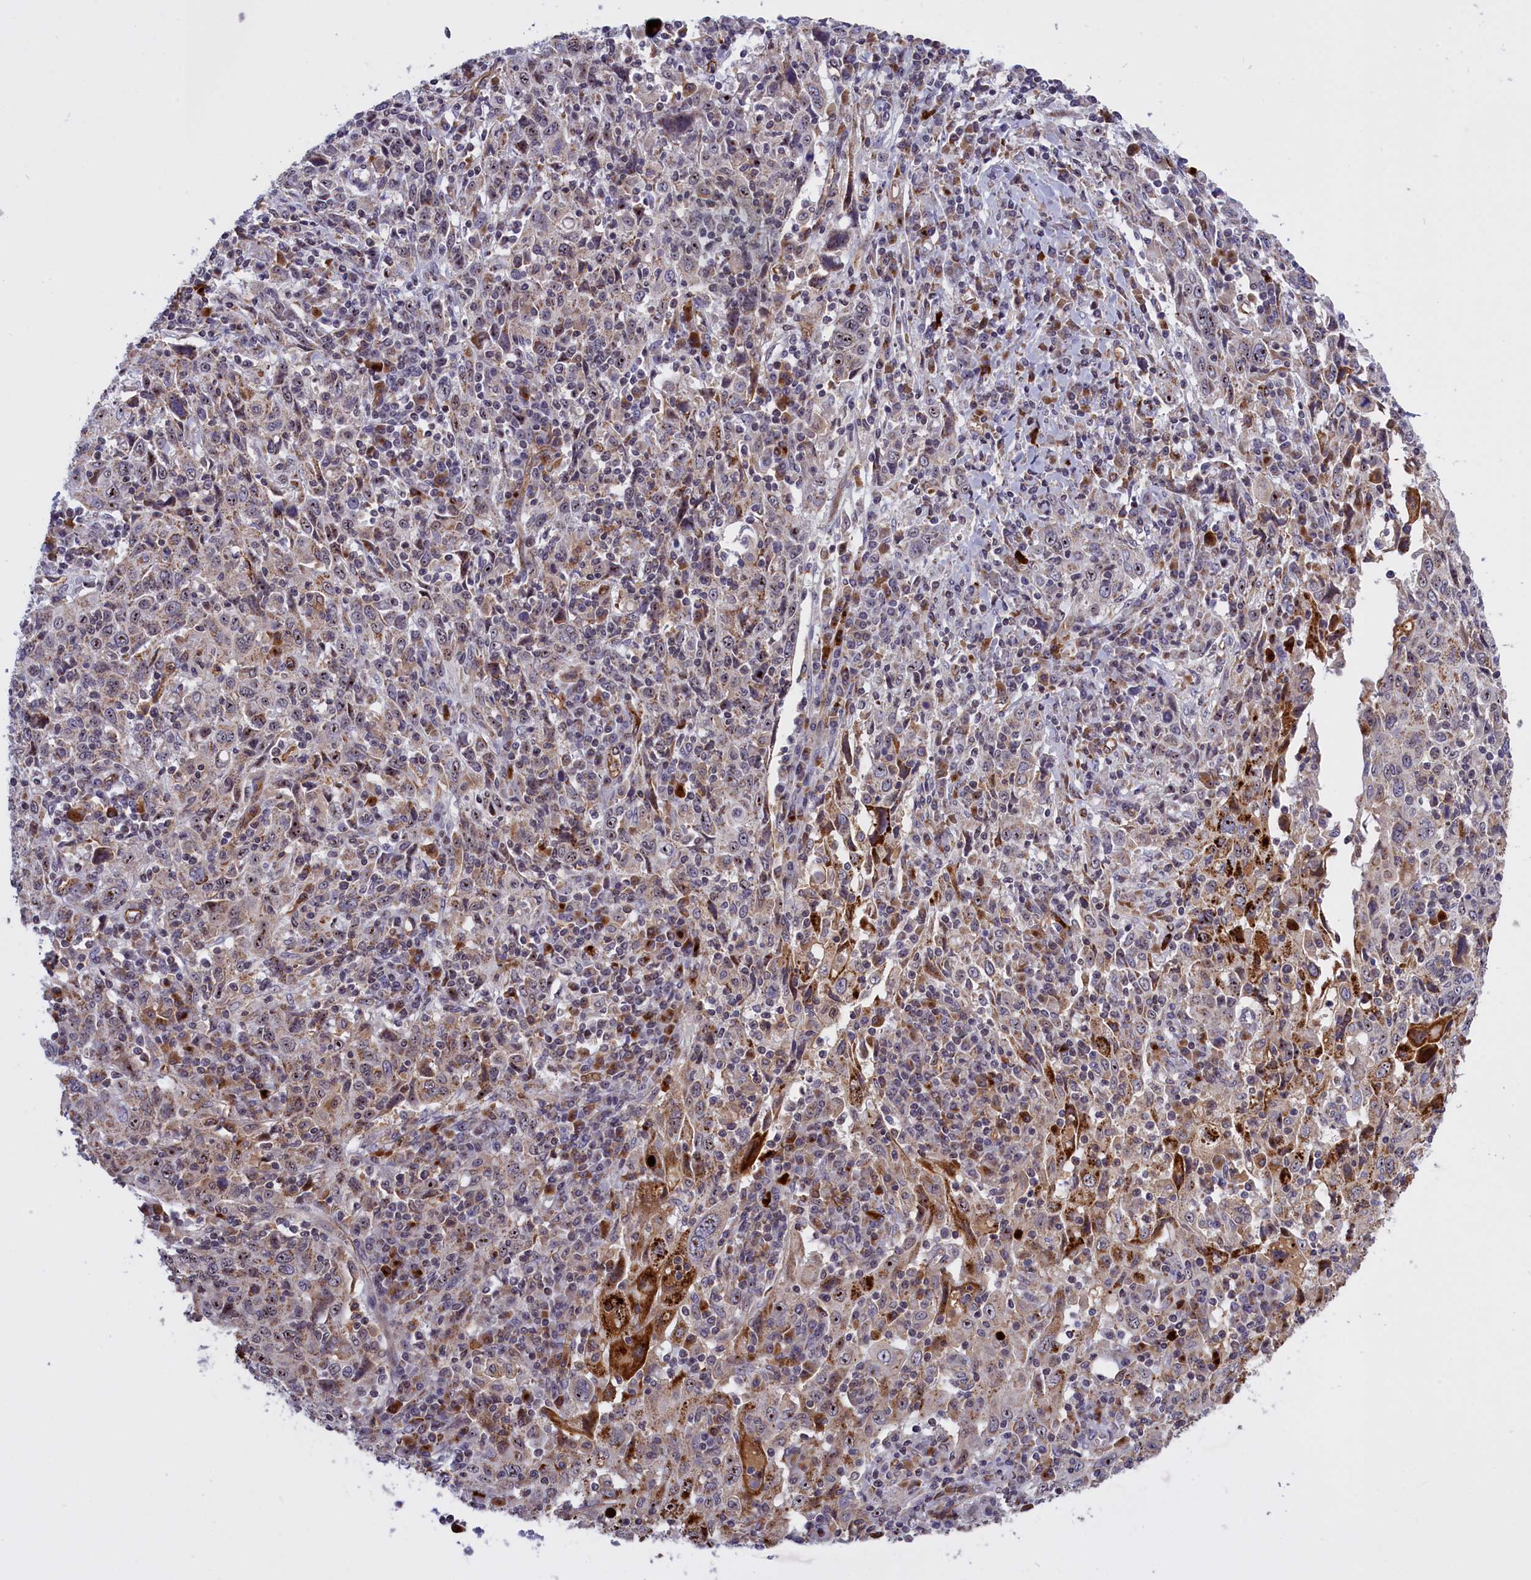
{"staining": {"intensity": "moderate", "quantity": "<25%", "location": "cytoplasmic/membranous"}, "tissue": "cervical cancer", "cell_type": "Tumor cells", "image_type": "cancer", "snomed": [{"axis": "morphology", "description": "Squamous cell carcinoma, NOS"}, {"axis": "topography", "description": "Cervix"}], "caption": "A photomicrograph of human cervical cancer (squamous cell carcinoma) stained for a protein shows moderate cytoplasmic/membranous brown staining in tumor cells.", "gene": "MPND", "patient": {"sex": "female", "age": 46}}